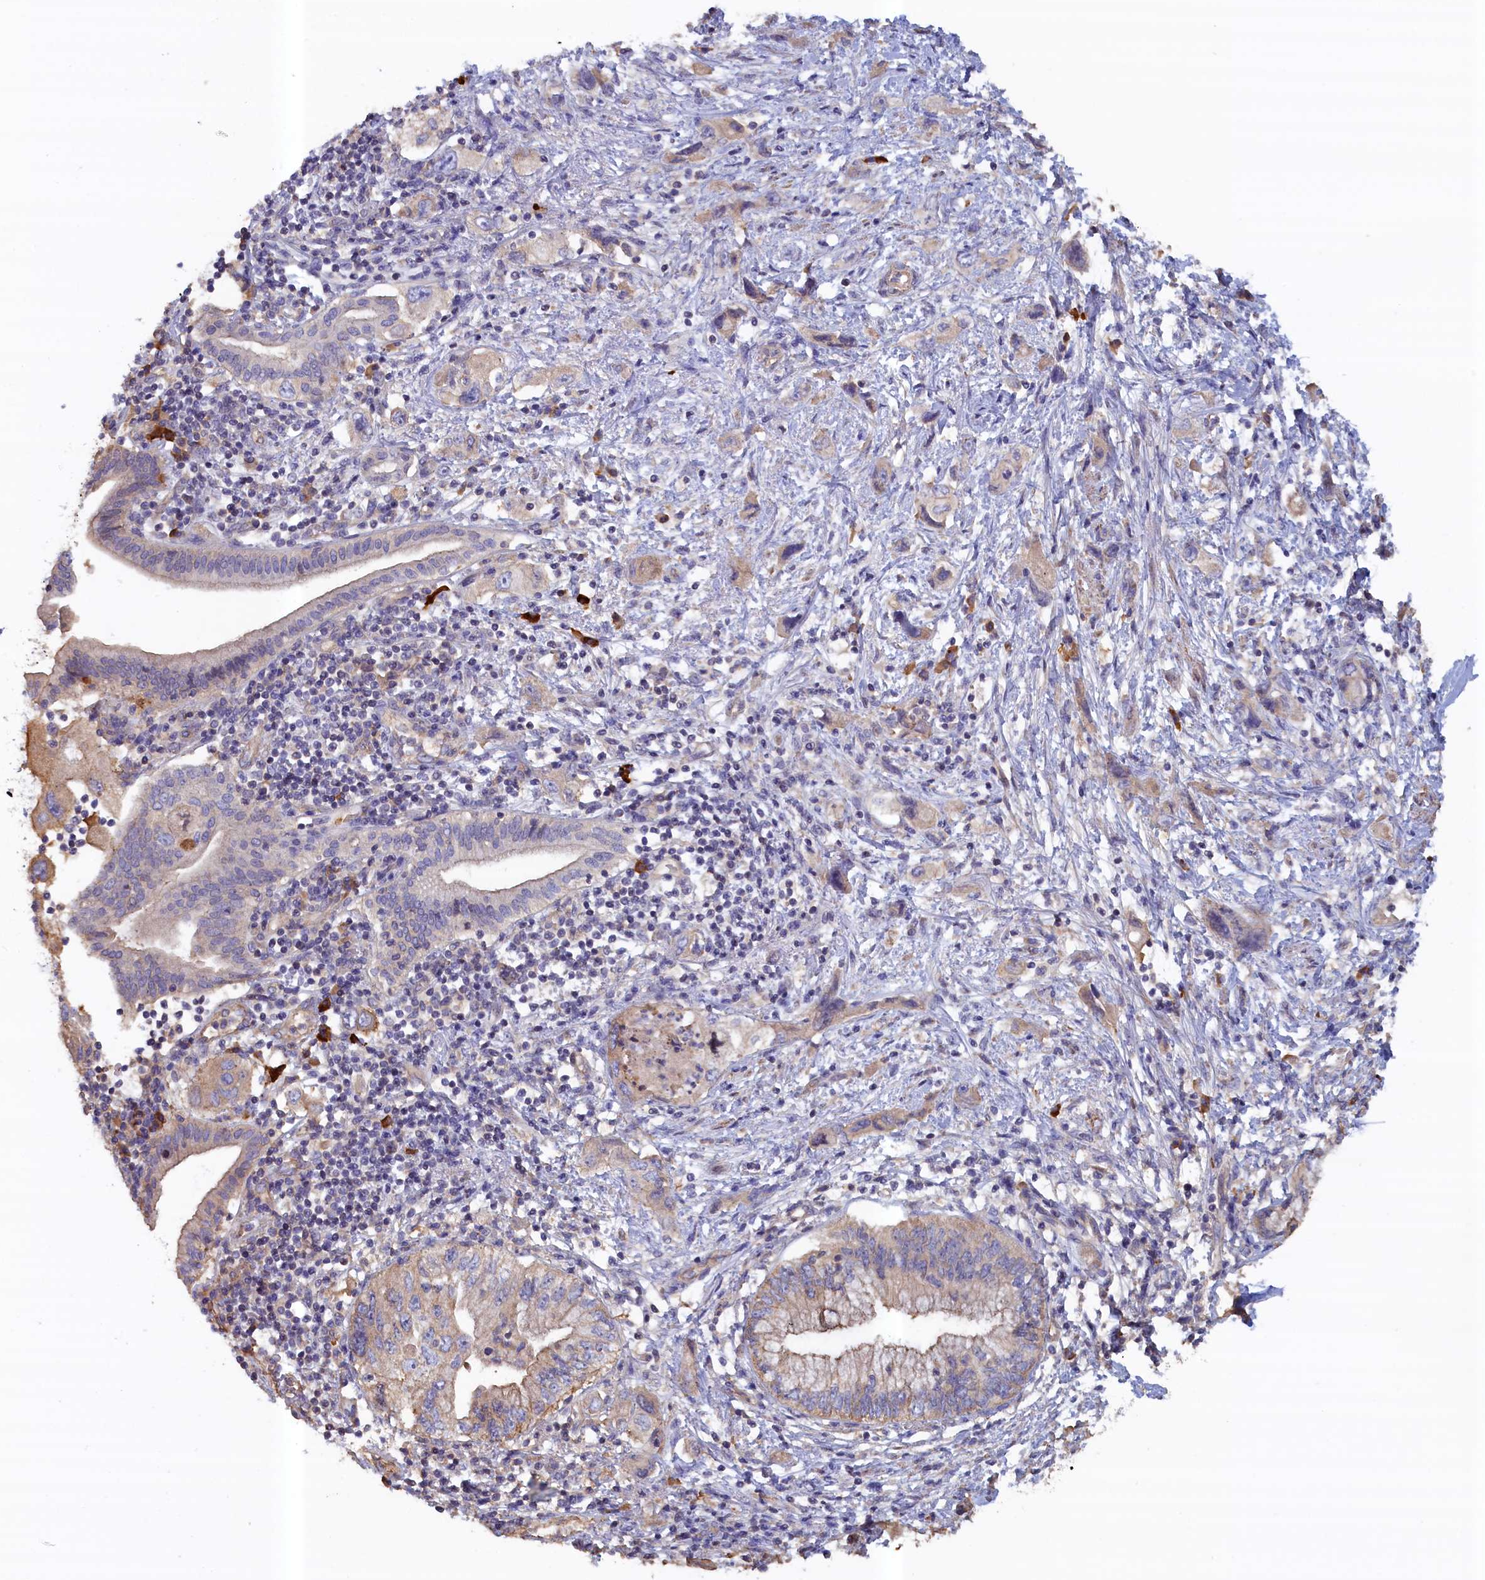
{"staining": {"intensity": "moderate", "quantity": "<25%", "location": "cytoplasmic/membranous"}, "tissue": "pancreatic cancer", "cell_type": "Tumor cells", "image_type": "cancer", "snomed": [{"axis": "morphology", "description": "Adenocarcinoma, NOS"}, {"axis": "topography", "description": "Pancreas"}], "caption": "Immunohistochemistry of pancreatic cancer exhibits low levels of moderate cytoplasmic/membranous expression in approximately <25% of tumor cells.", "gene": "ANKRD2", "patient": {"sex": "female", "age": 73}}